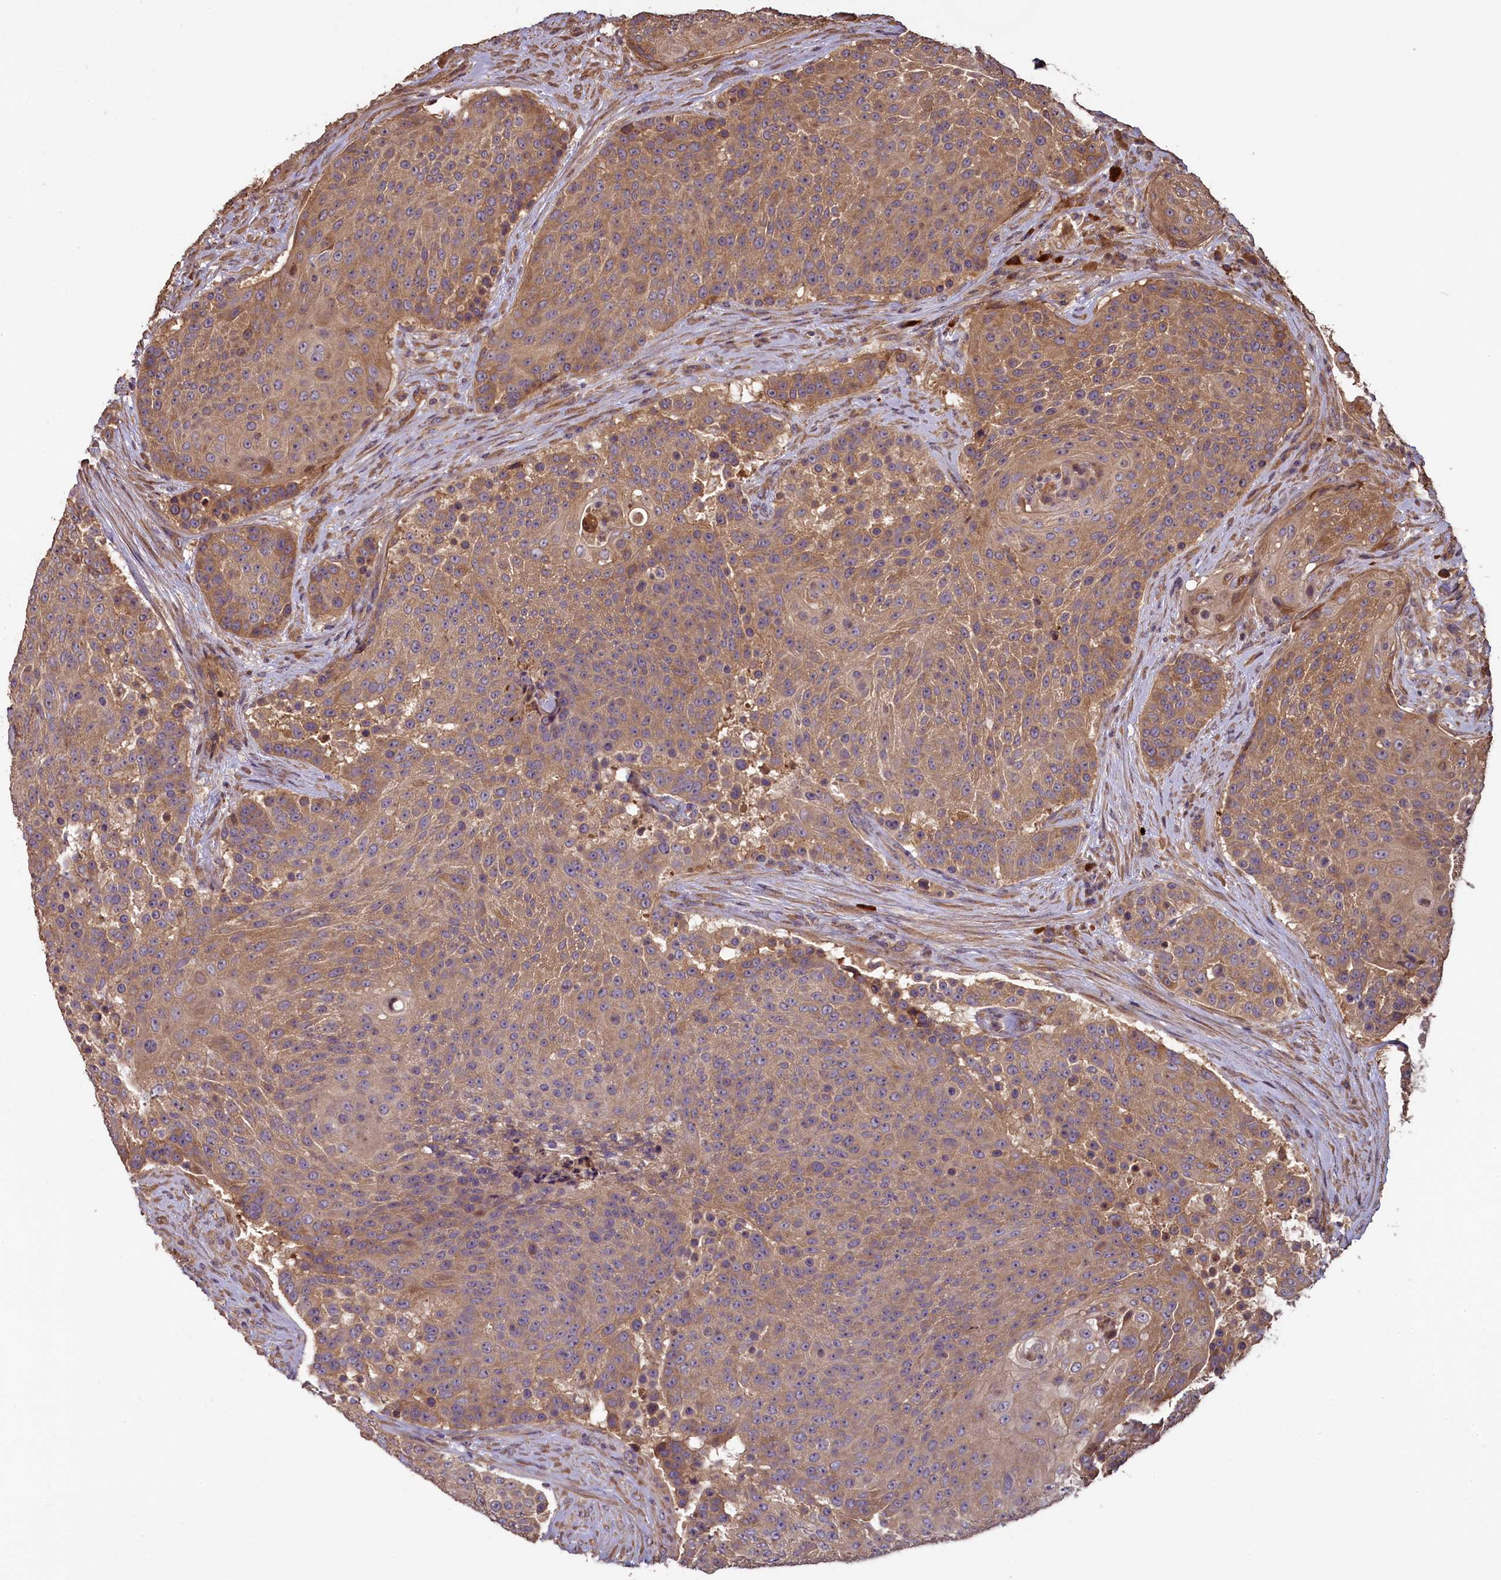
{"staining": {"intensity": "moderate", "quantity": ">75%", "location": "cytoplasmic/membranous"}, "tissue": "urothelial cancer", "cell_type": "Tumor cells", "image_type": "cancer", "snomed": [{"axis": "morphology", "description": "Urothelial carcinoma, High grade"}, {"axis": "topography", "description": "Urinary bladder"}], "caption": "Brown immunohistochemical staining in human urothelial cancer displays moderate cytoplasmic/membranous positivity in approximately >75% of tumor cells. The protein is stained brown, and the nuclei are stained in blue (DAB IHC with brightfield microscopy, high magnification).", "gene": "NUDT6", "patient": {"sex": "female", "age": 63}}